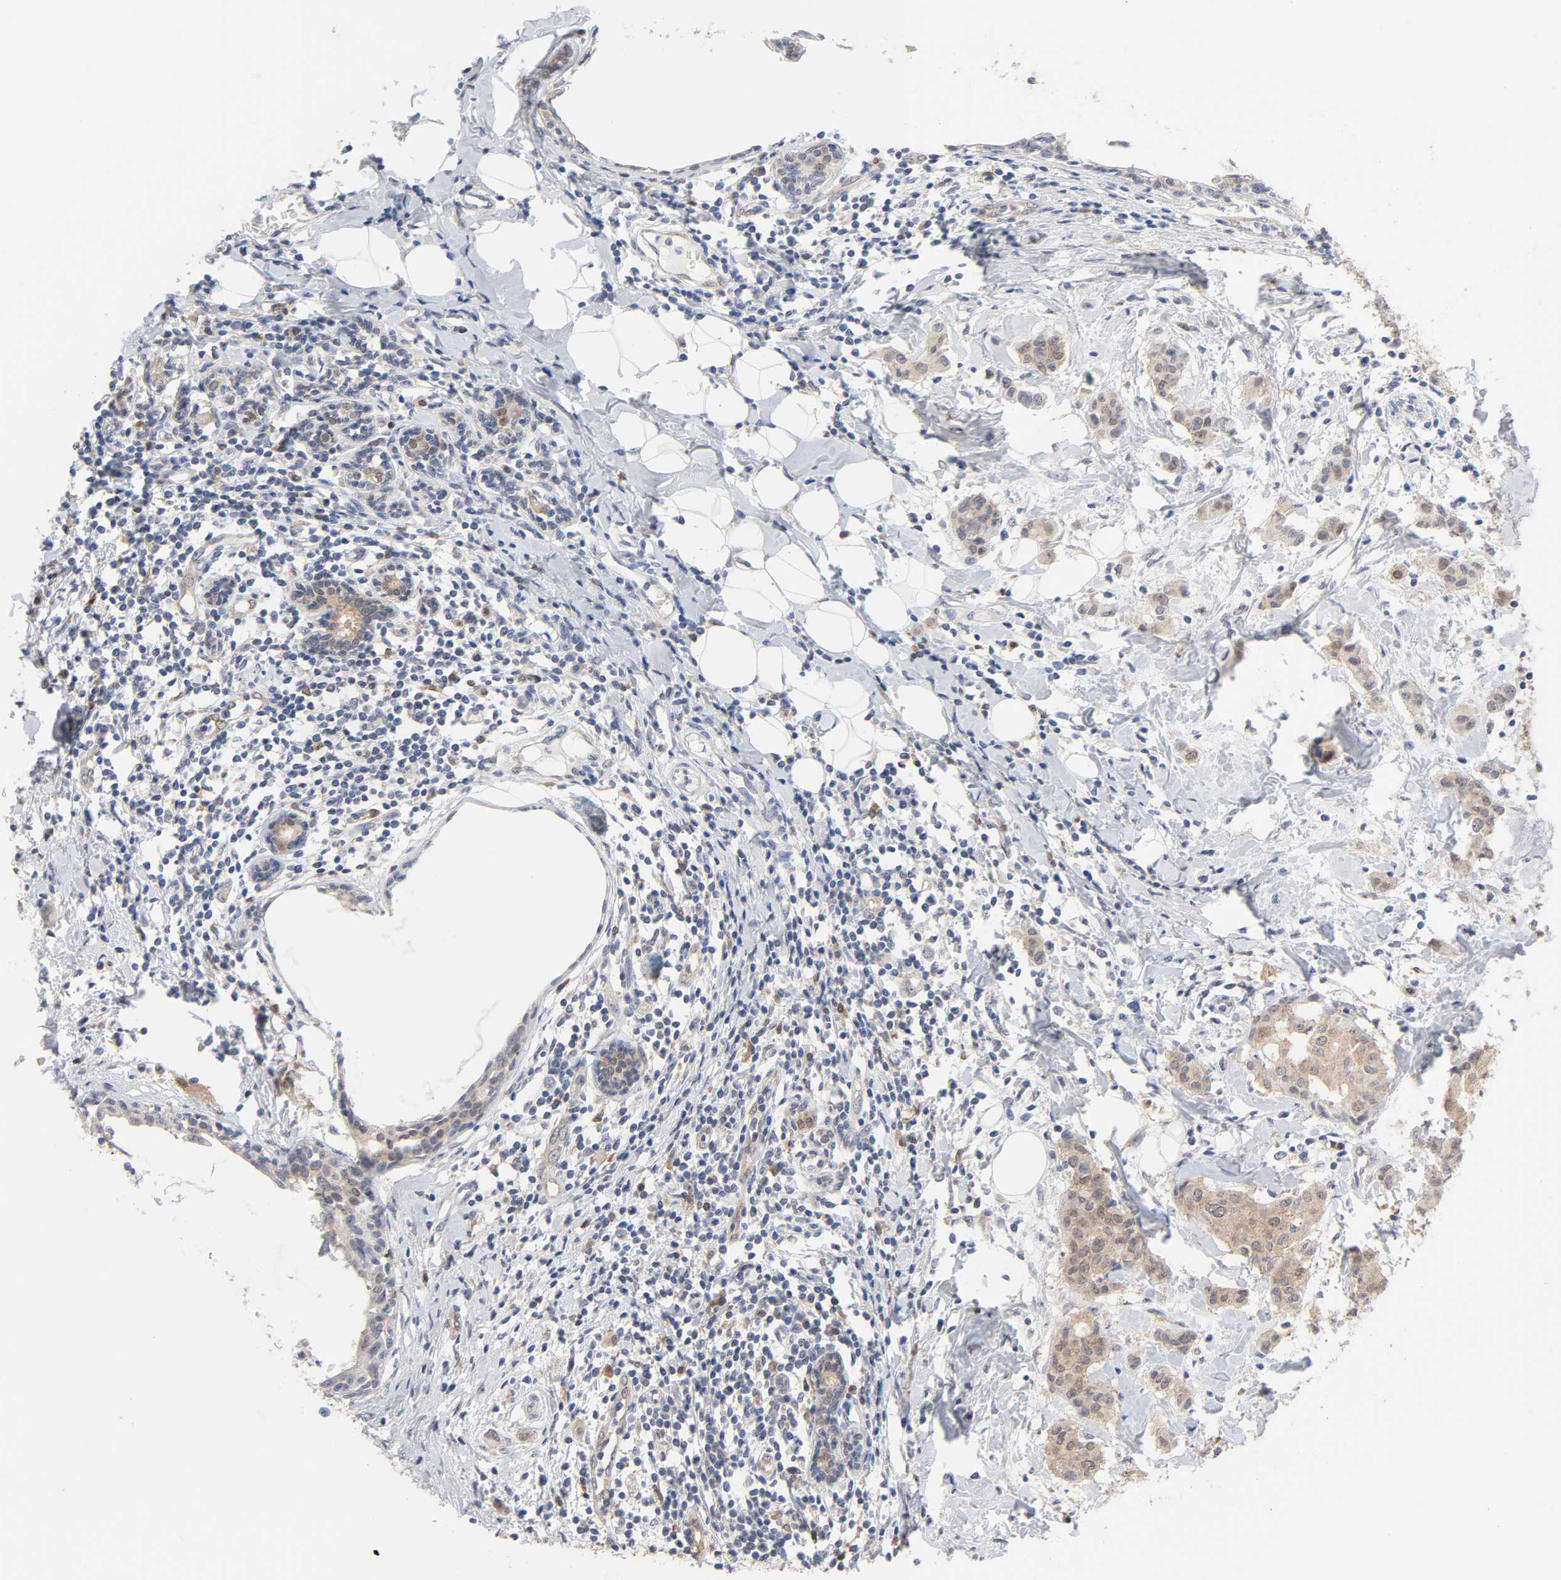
{"staining": {"intensity": "weak", "quantity": ">75%", "location": "cytoplasmic/membranous"}, "tissue": "breast cancer", "cell_type": "Tumor cells", "image_type": "cancer", "snomed": [{"axis": "morphology", "description": "Duct carcinoma"}, {"axis": "topography", "description": "Breast"}], "caption": "A high-resolution micrograph shows IHC staining of breast infiltrating ductal carcinoma, which exhibits weak cytoplasmic/membranous expression in about >75% of tumor cells. (Stains: DAB in brown, nuclei in blue, Microscopy: brightfield microscopy at high magnification).", "gene": "PRDX1", "patient": {"sex": "female", "age": 40}}